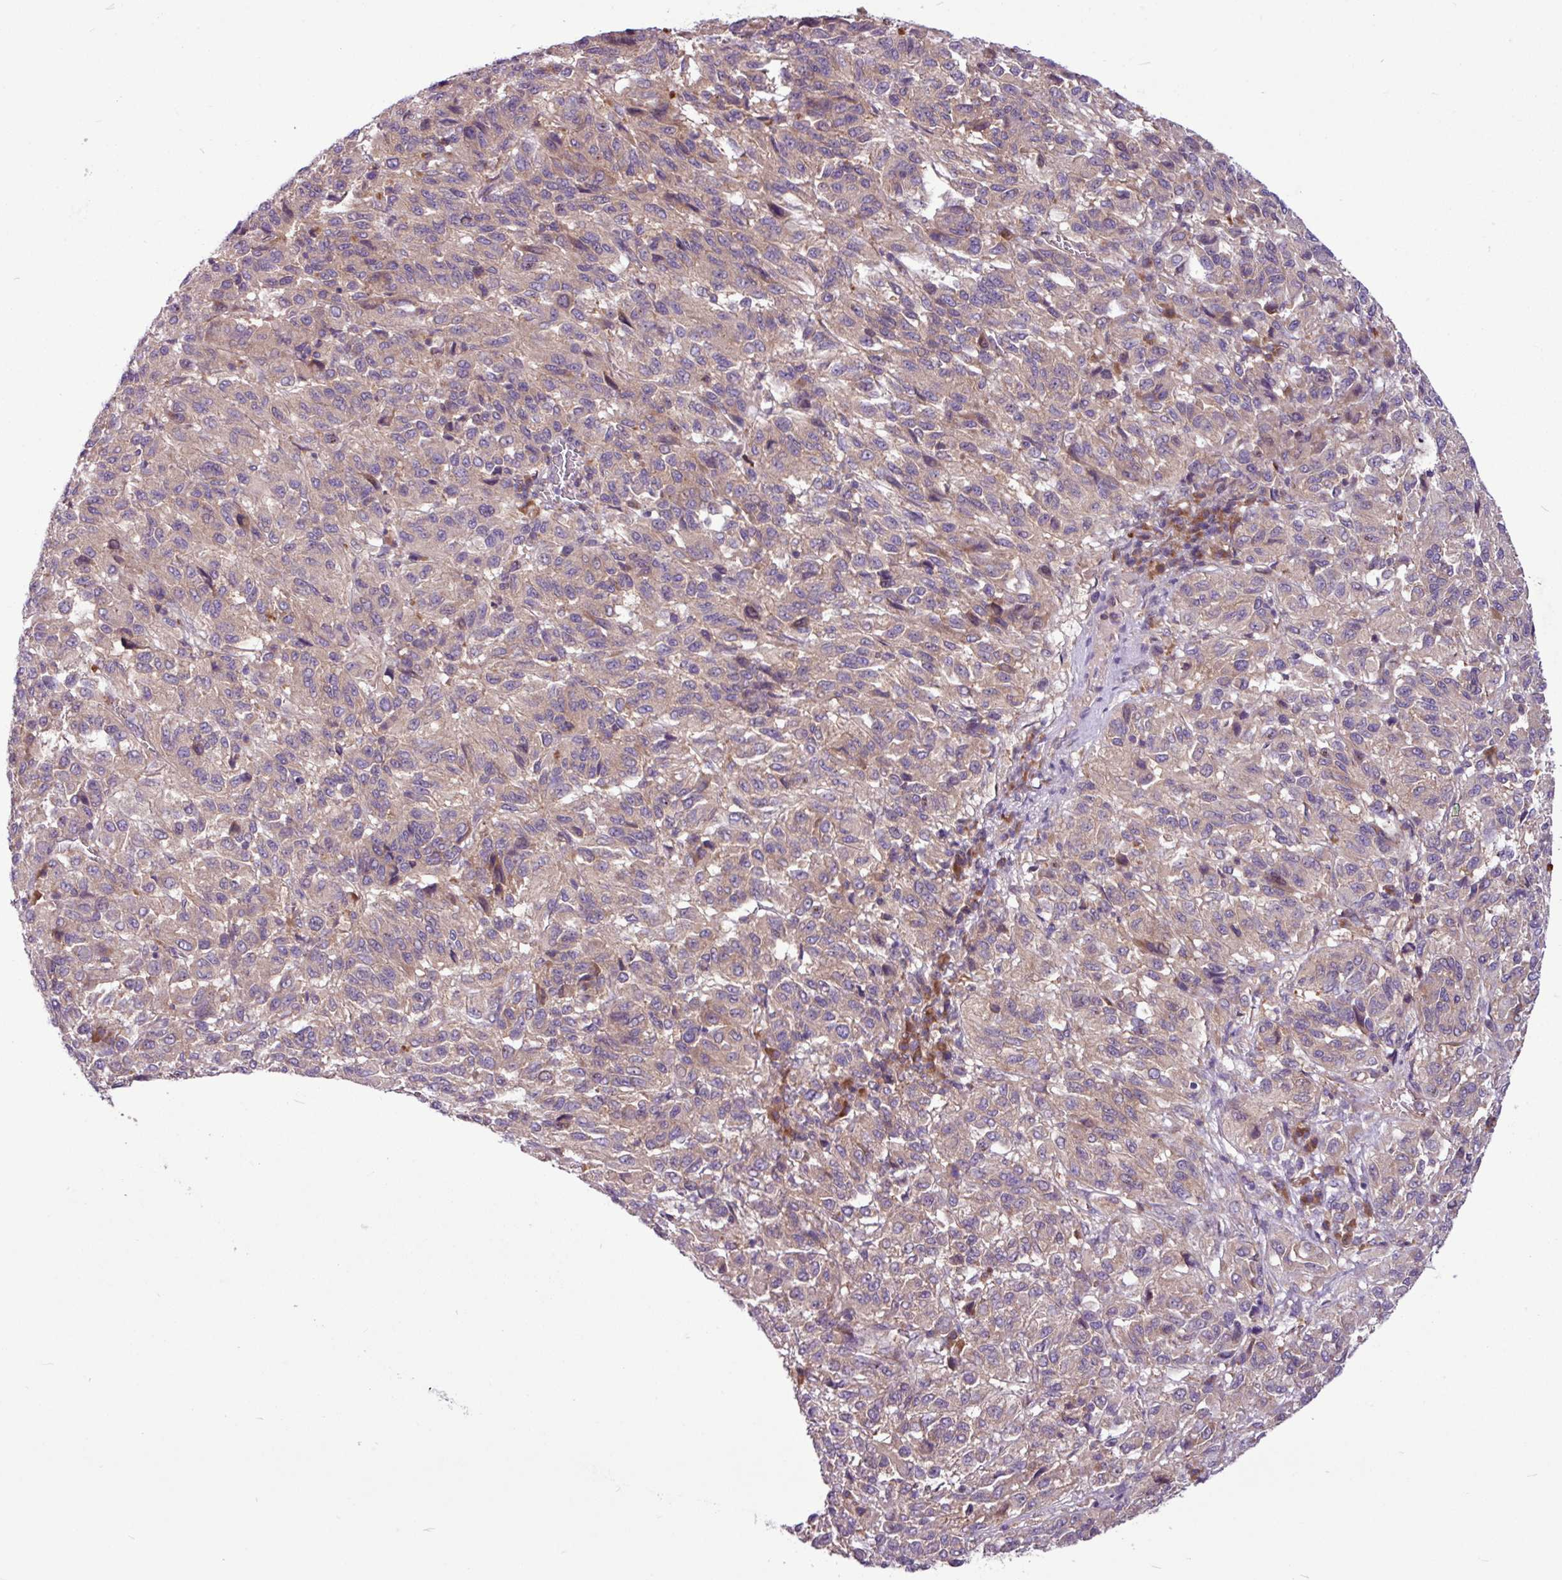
{"staining": {"intensity": "weak", "quantity": ">75%", "location": "cytoplasmic/membranous"}, "tissue": "melanoma", "cell_type": "Tumor cells", "image_type": "cancer", "snomed": [{"axis": "morphology", "description": "Malignant melanoma, Metastatic site"}, {"axis": "topography", "description": "Lung"}], "caption": "A brown stain highlights weak cytoplasmic/membranous staining of a protein in human malignant melanoma (metastatic site) tumor cells.", "gene": "MROH2A", "patient": {"sex": "male", "age": 64}}